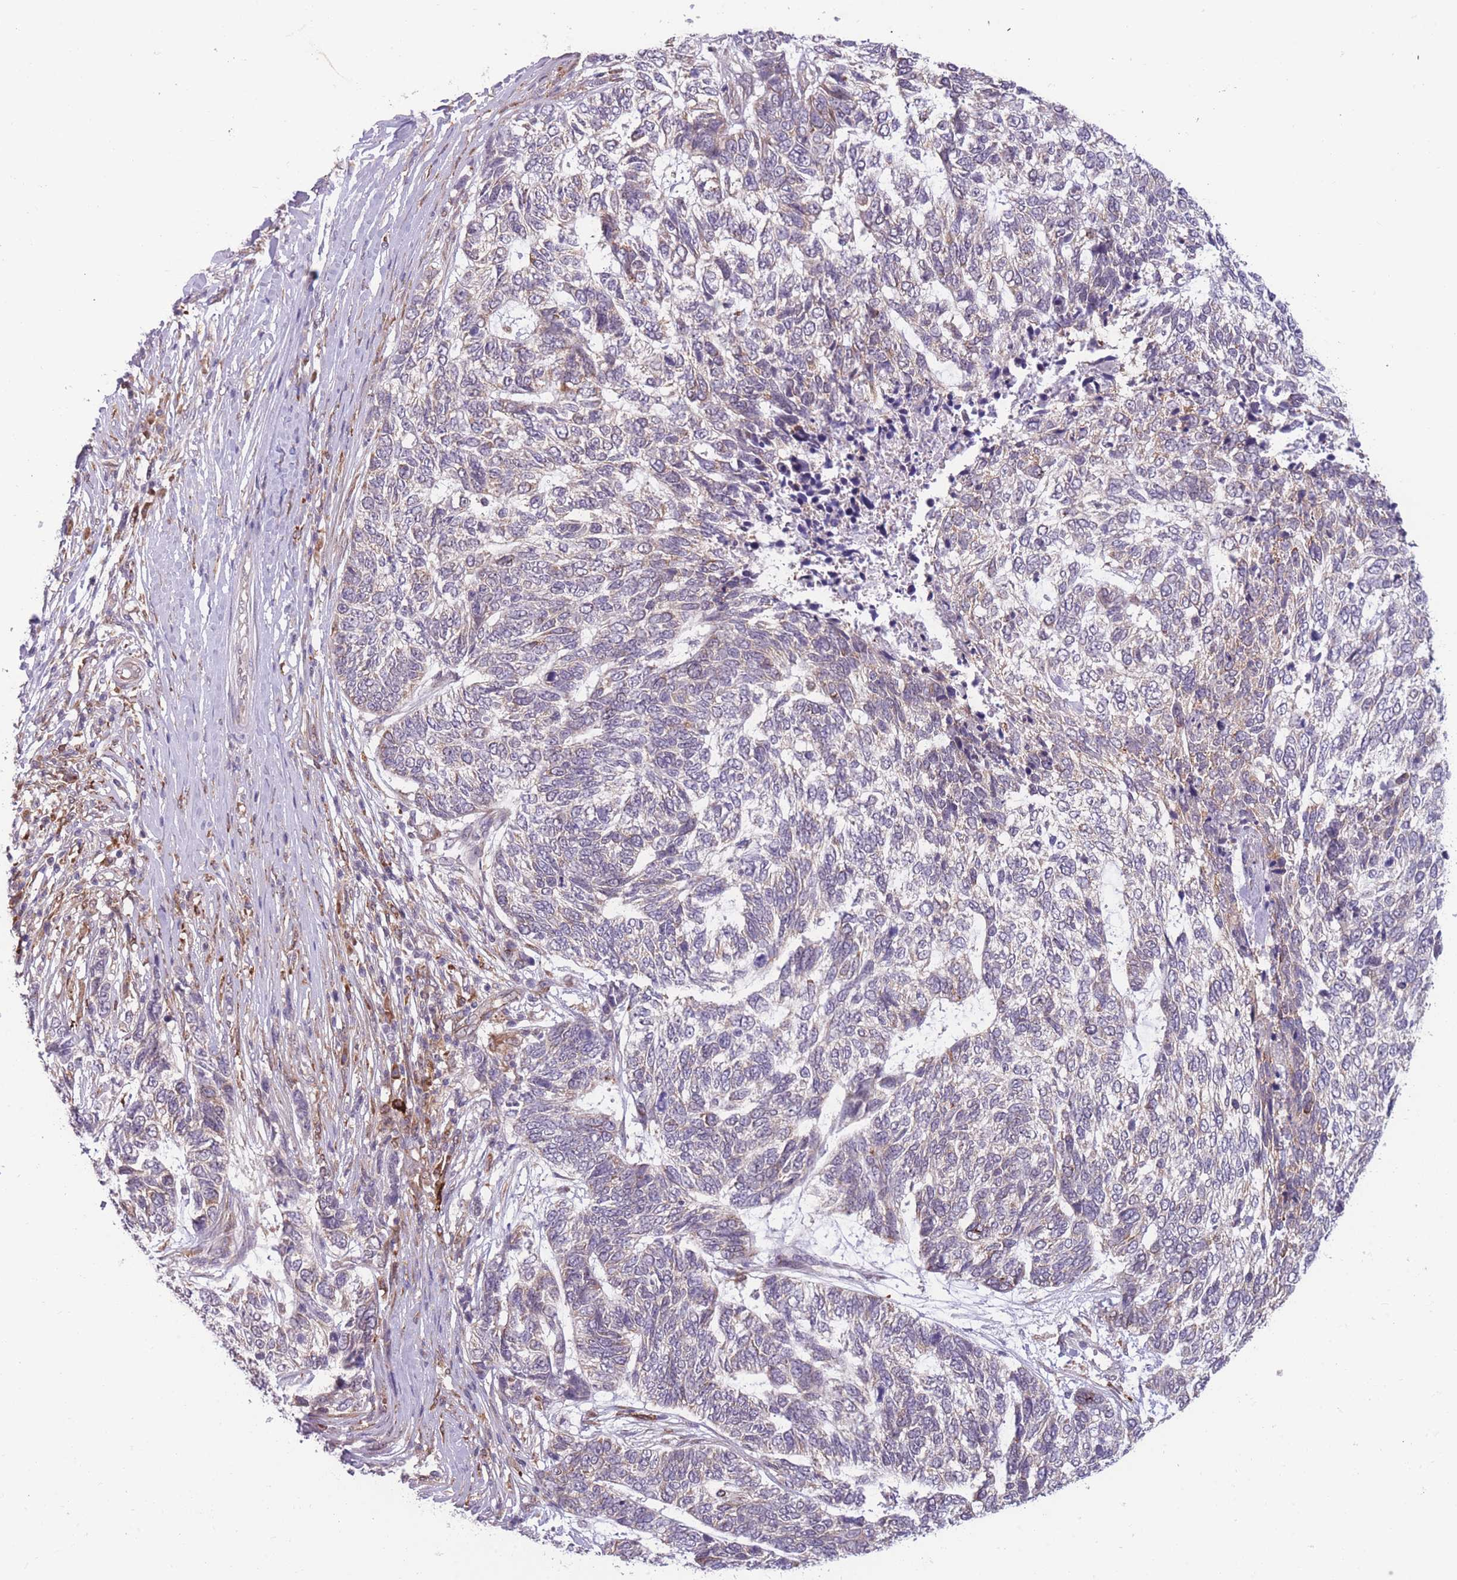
{"staining": {"intensity": "weak", "quantity": "<25%", "location": "cytoplasmic/membranous"}, "tissue": "skin cancer", "cell_type": "Tumor cells", "image_type": "cancer", "snomed": [{"axis": "morphology", "description": "Basal cell carcinoma"}, {"axis": "topography", "description": "Skin"}], "caption": "The IHC photomicrograph has no significant expression in tumor cells of skin cancer (basal cell carcinoma) tissue. Nuclei are stained in blue.", "gene": "TMEM121", "patient": {"sex": "female", "age": 65}}